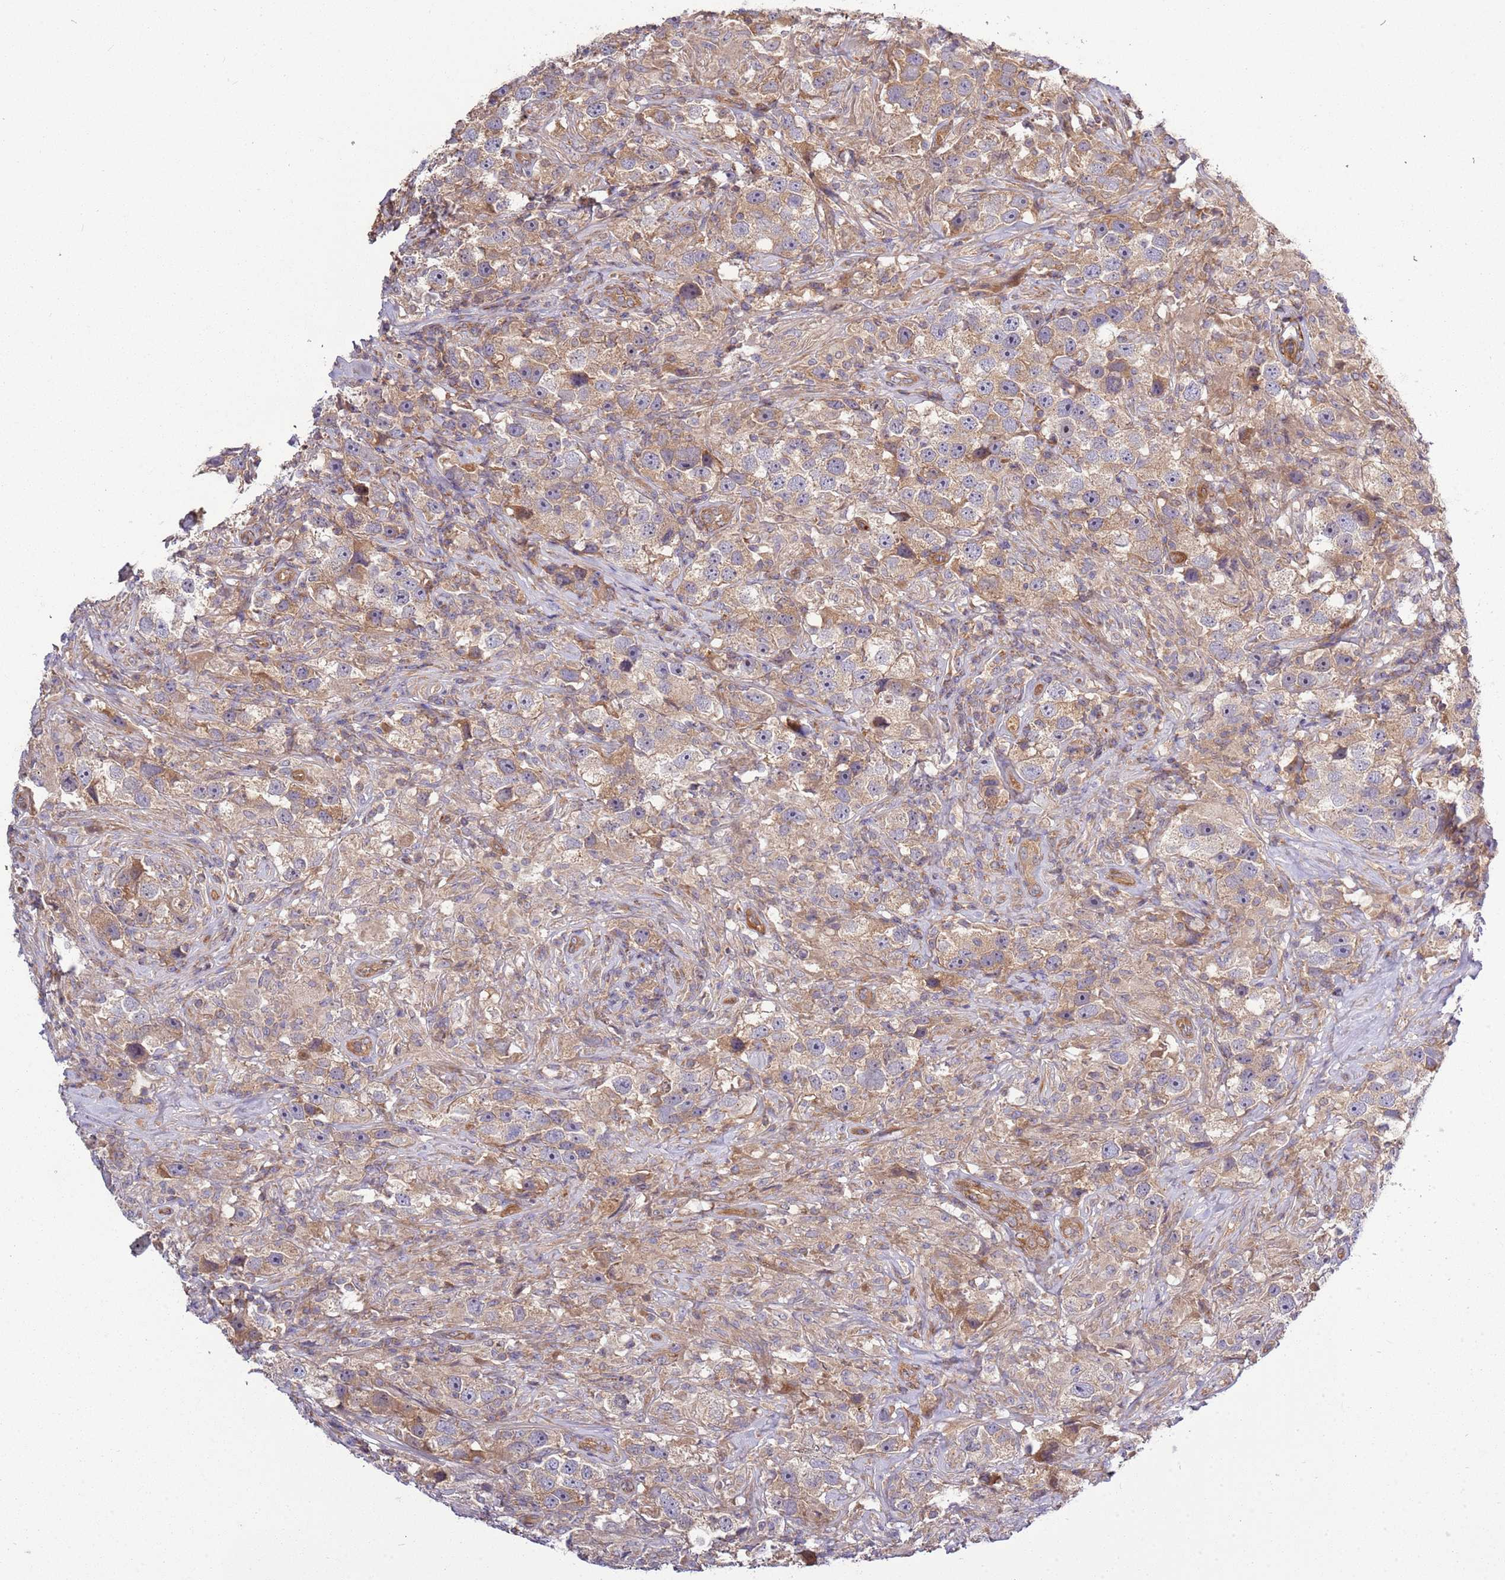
{"staining": {"intensity": "moderate", "quantity": ">75%", "location": "cytoplasmic/membranous"}, "tissue": "testis cancer", "cell_type": "Tumor cells", "image_type": "cancer", "snomed": [{"axis": "morphology", "description": "Seminoma, NOS"}, {"axis": "topography", "description": "Testis"}], "caption": "Protein expression analysis of testis seminoma displays moderate cytoplasmic/membranous staining in about >75% of tumor cells.", "gene": "GNL1", "patient": {"sex": "male", "age": 49}}